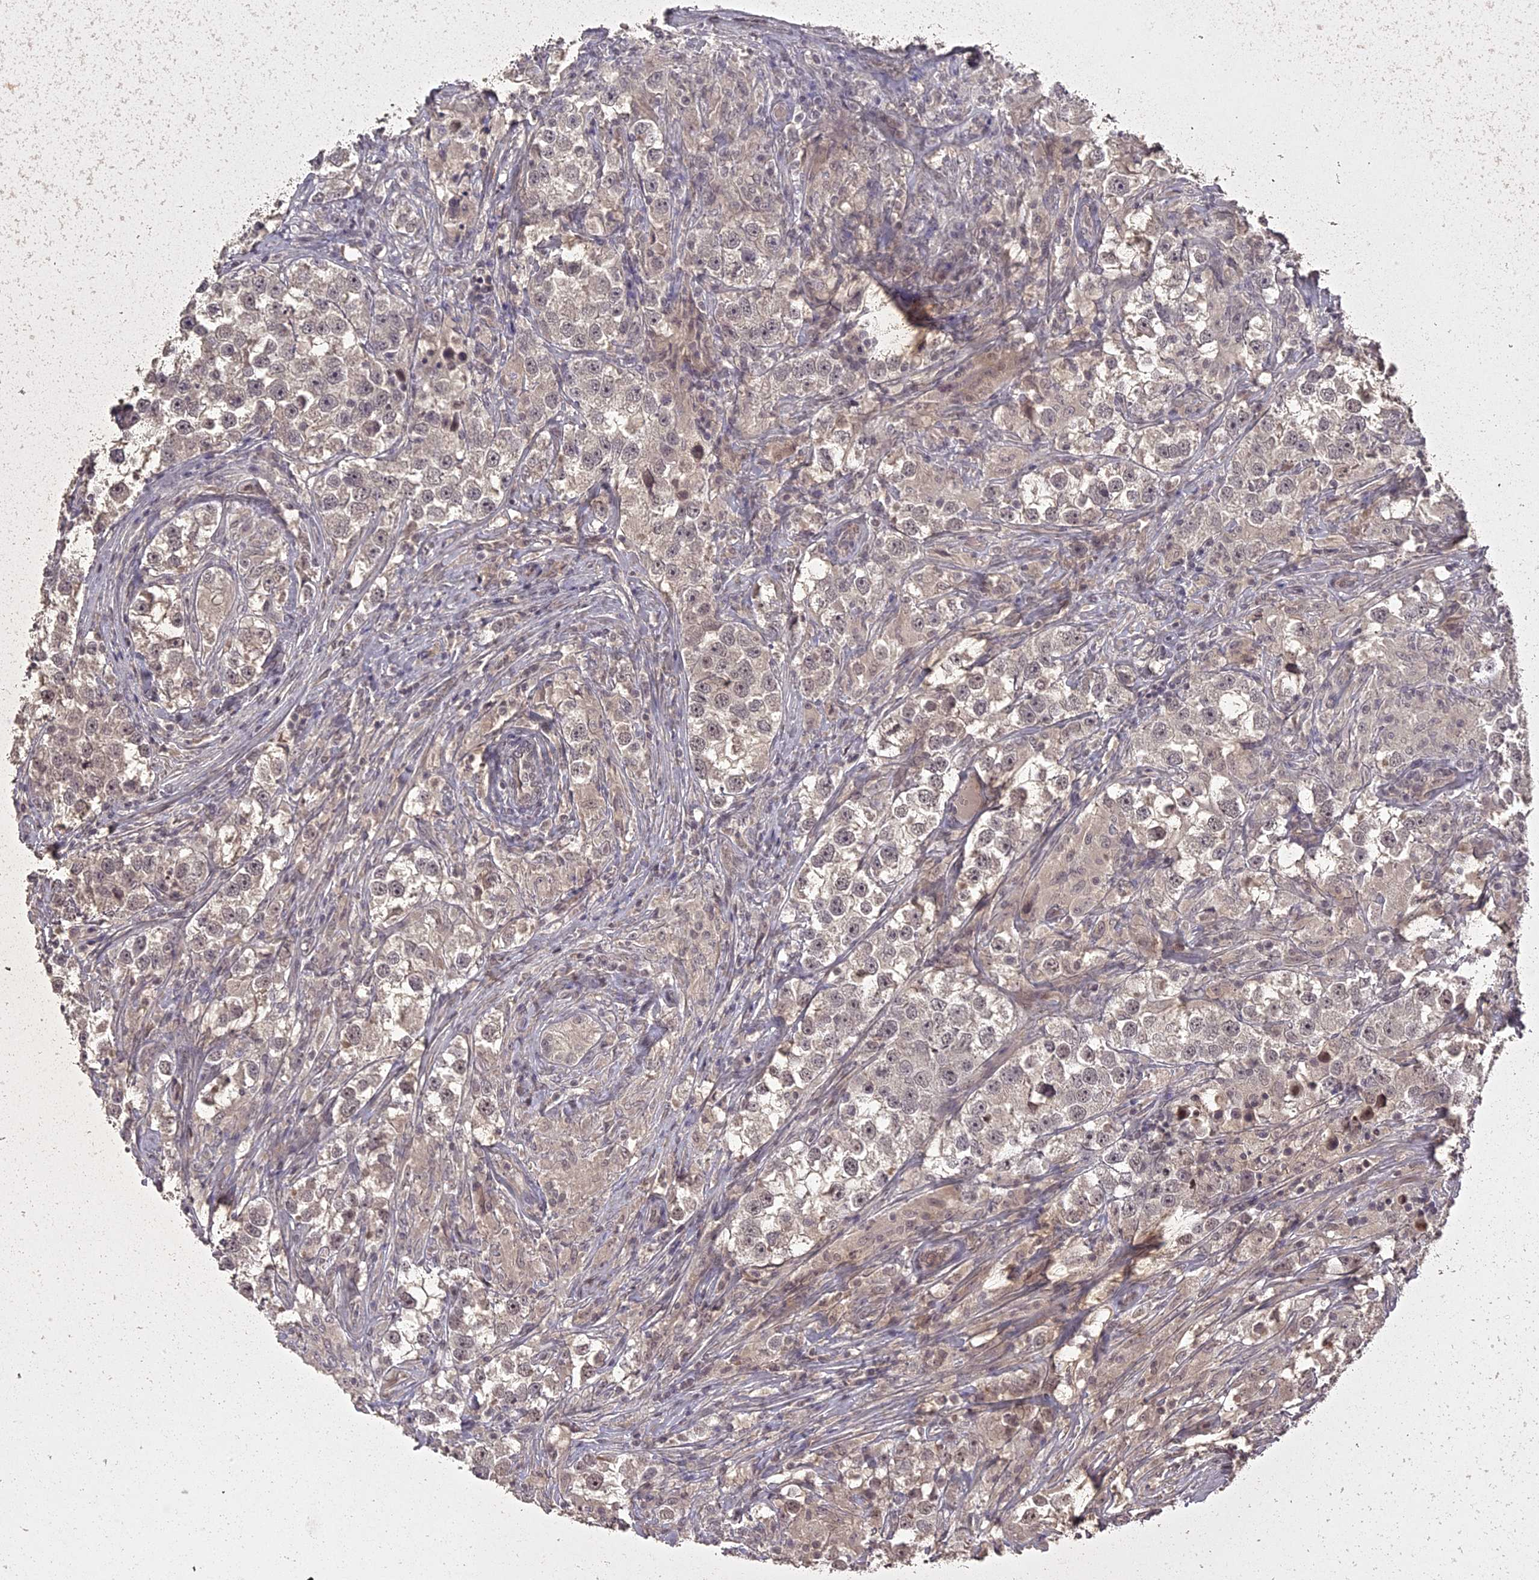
{"staining": {"intensity": "negative", "quantity": "none", "location": "none"}, "tissue": "testis cancer", "cell_type": "Tumor cells", "image_type": "cancer", "snomed": [{"axis": "morphology", "description": "Seminoma, NOS"}, {"axis": "topography", "description": "Testis"}], "caption": "Immunohistochemical staining of human testis cancer displays no significant positivity in tumor cells.", "gene": "LIN37", "patient": {"sex": "male", "age": 46}}